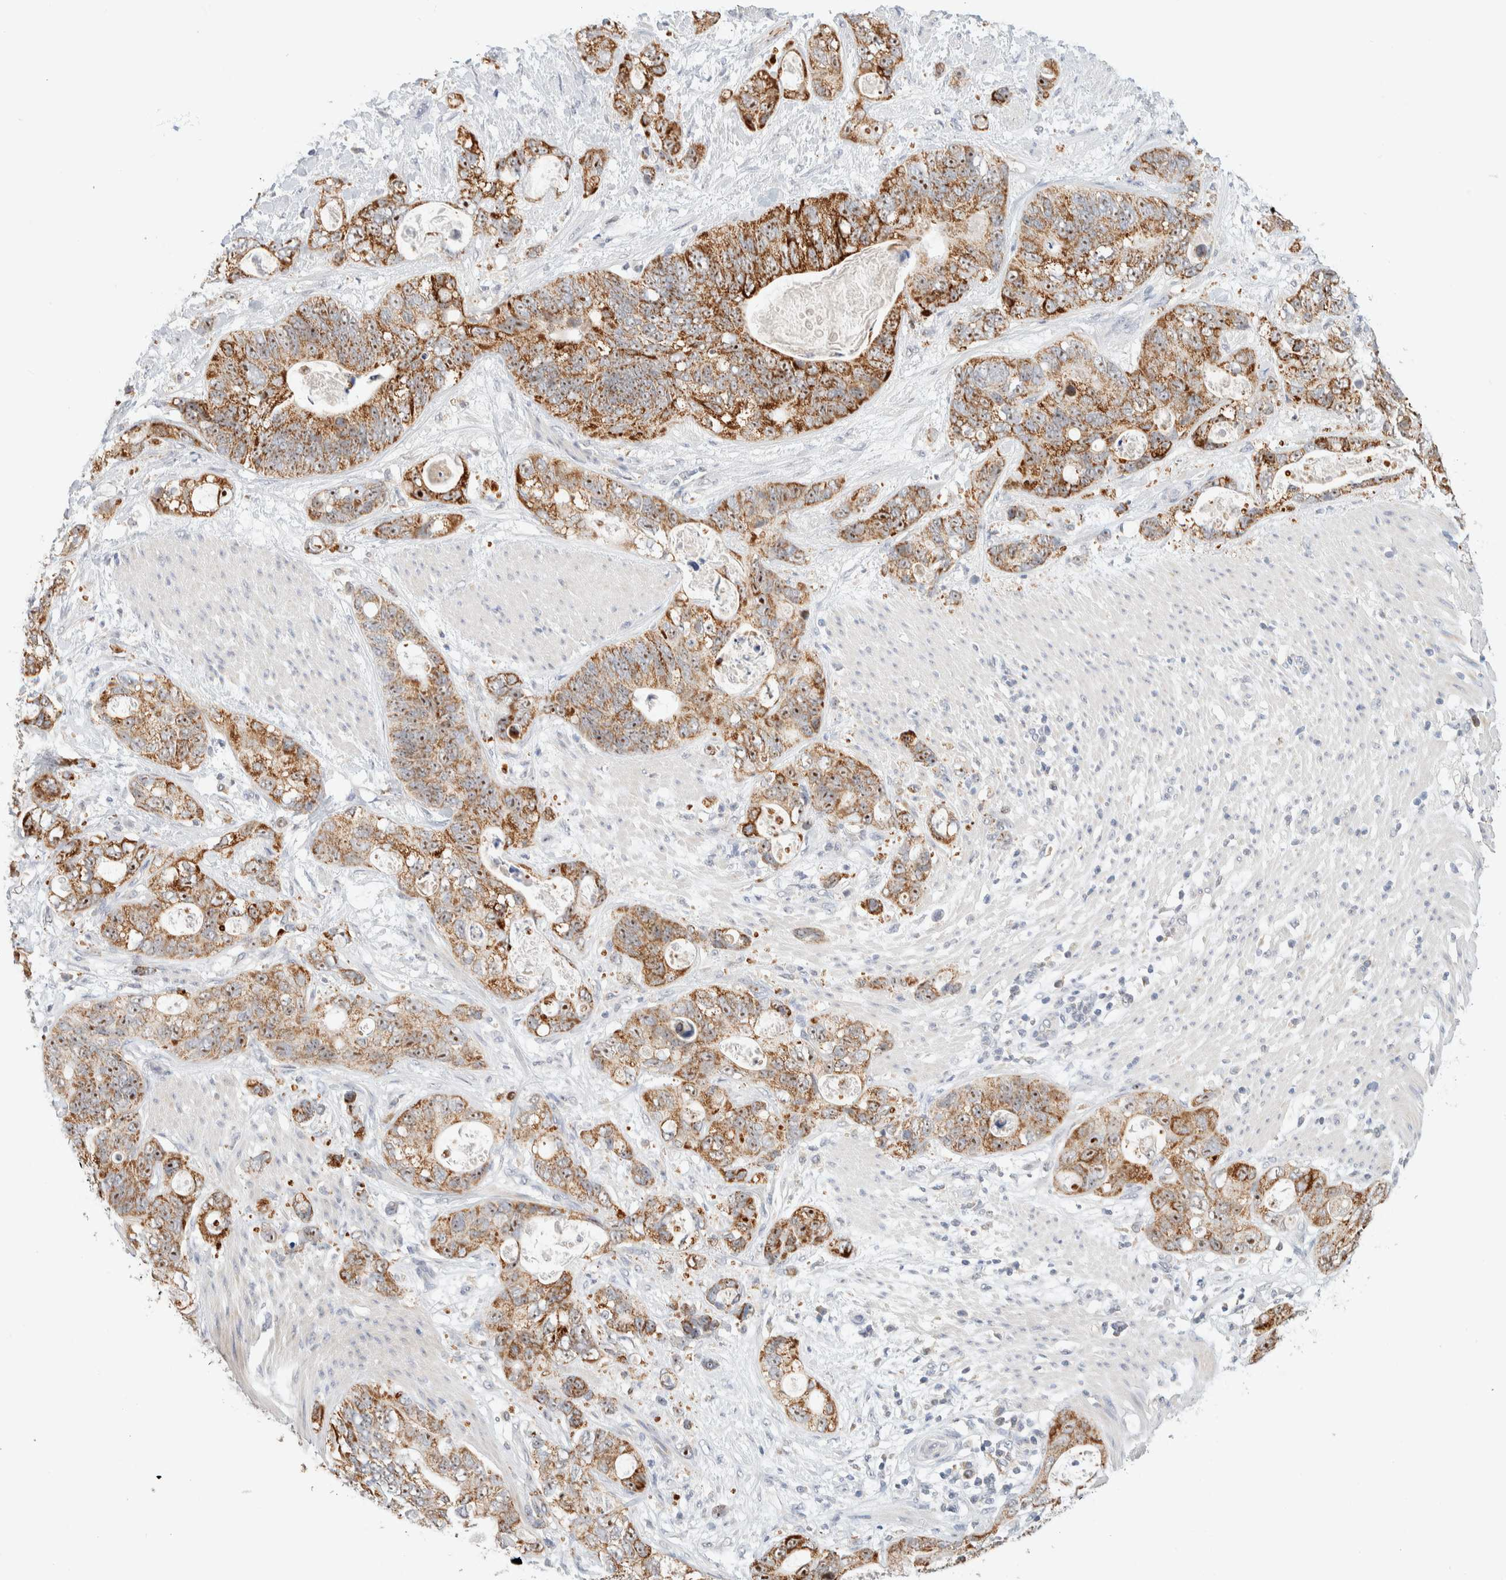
{"staining": {"intensity": "strong", "quantity": ">75%", "location": "cytoplasmic/membranous"}, "tissue": "stomach cancer", "cell_type": "Tumor cells", "image_type": "cancer", "snomed": [{"axis": "morphology", "description": "Normal tissue, NOS"}, {"axis": "morphology", "description": "Adenocarcinoma, NOS"}, {"axis": "topography", "description": "Stomach"}], "caption": "Brown immunohistochemical staining in human stomach adenocarcinoma displays strong cytoplasmic/membranous expression in about >75% of tumor cells. Using DAB (brown) and hematoxylin (blue) stains, captured at high magnification using brightfield microscopy.", "gene": "HDHD3", "patient": {"sex": "female", "age": 89}}